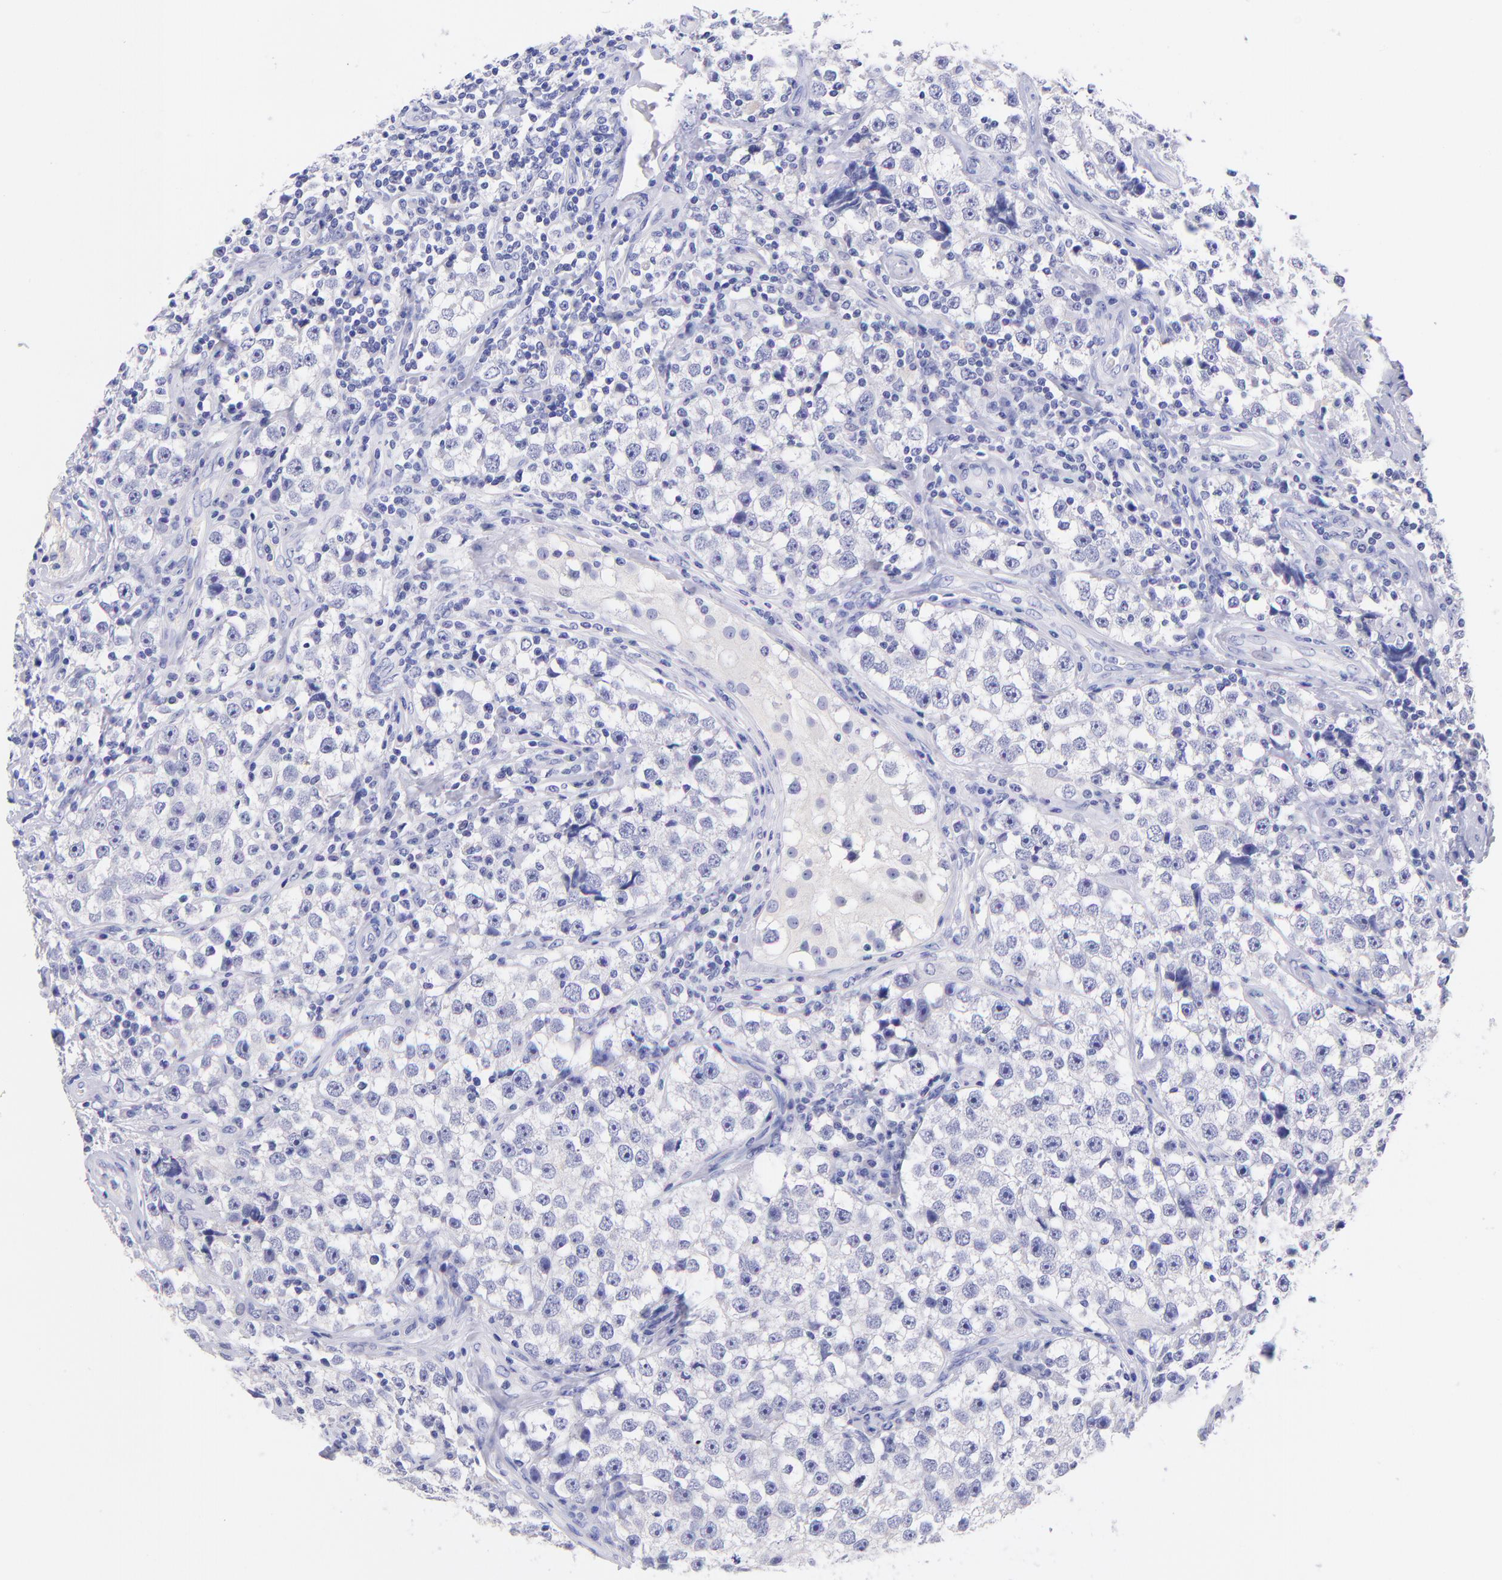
{"staining": {"intensity": "negative", "quantity": "none", "location": "none"}, "tissue": "testis cancer", "cell_type": "Tumor cells", "image_type": "cancer", "snomed": [{"axis": "morphology", "description": "Seminoma, NOS"}, {"axis": "topography", "description": "Testis"}], "caption": "The image exhibits no significant expression in tumor cells of testis seminoma.", "gene": "RAB3B", "patient": {"sex": "male", "age": 32}}